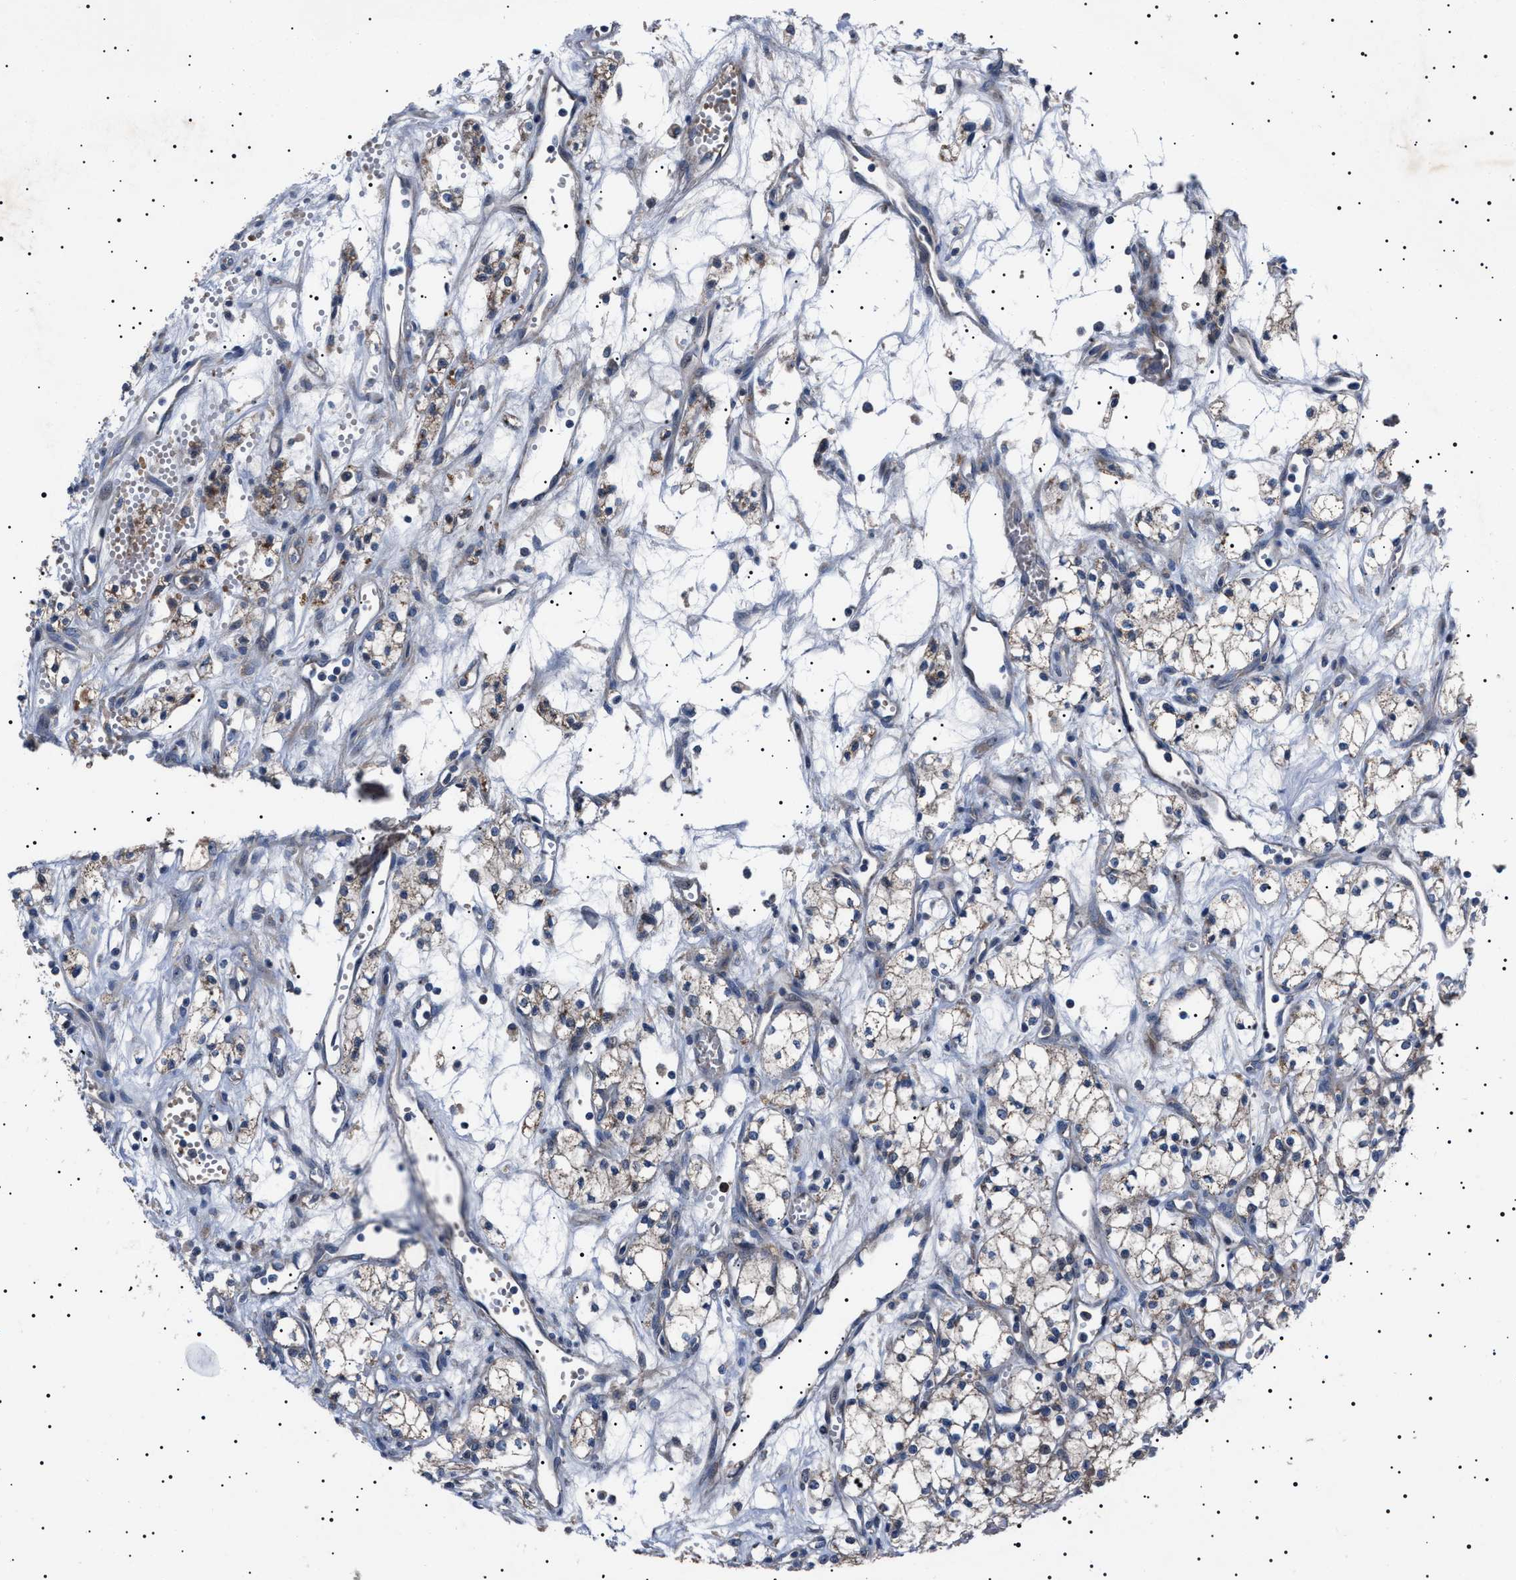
{"staining": {"intensity": "weak", "quantity": ">75%", "location": "cytoplasmic/membranous"}, "tissue": "renal cancer", "cell_type": "Tumor cells", "image_type": "cancer", "snomed": [{"axis": "morphology", "description": "Adenocarcinoma, NOS"}, {"axis": "topography", "description": "Kidney"}], "caption": "Immunohistochemical staining of human adenocarcinoma (renal) reveals weak cytoplasmic/membranous protein positivity in about >75% of tumor cells.", "gene": "PTRH1", "patient": {"sex": "male", "age": 59}}